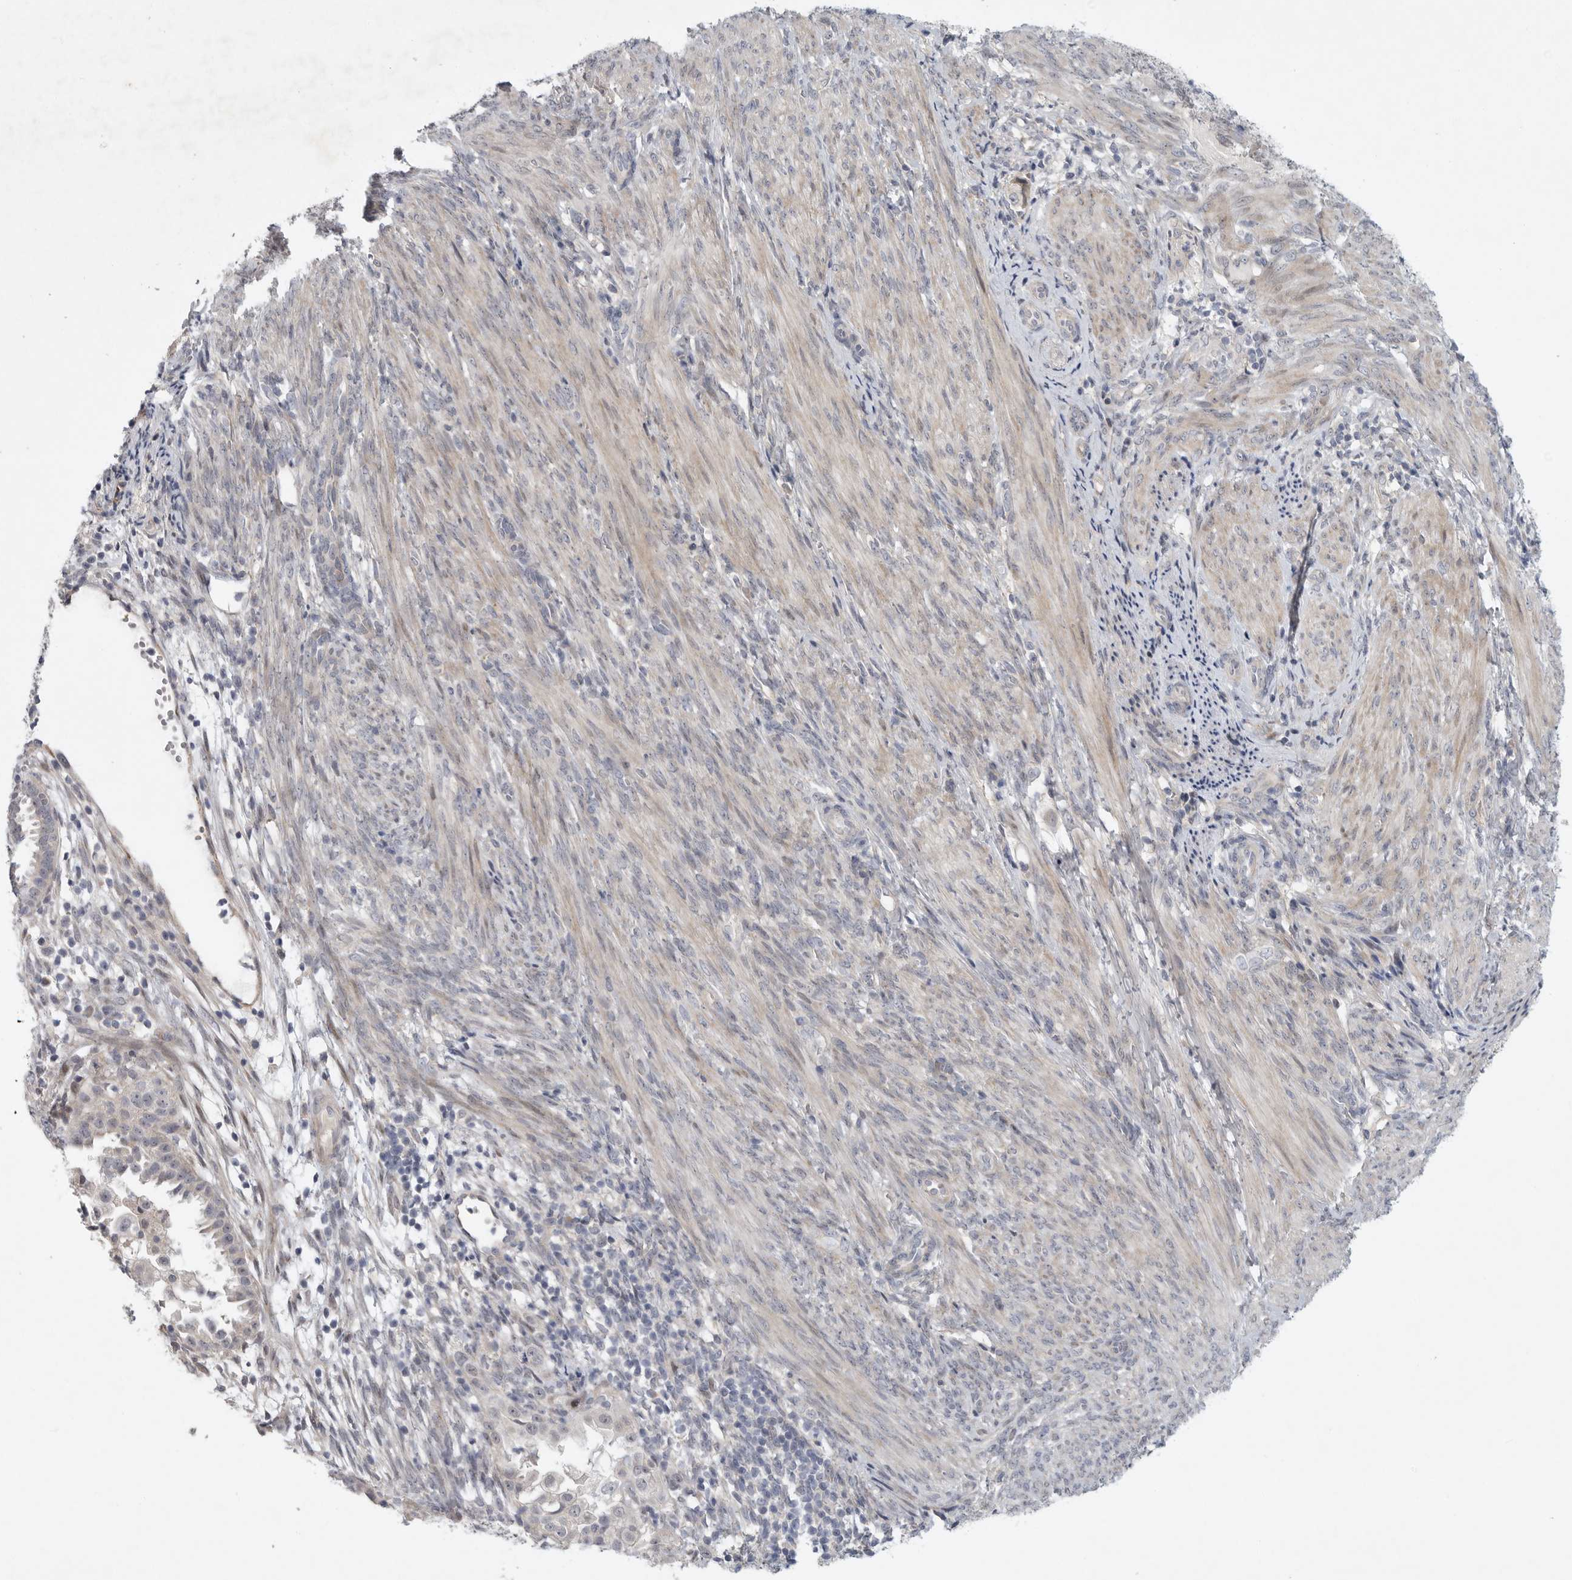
{"staining": {"intensity": "negative", "quantity": "none", "location": "none"}, "tissue": "endometrial cancer", "cell_type": "Tumor cells", "image_type": "cancer", "snomed": [{"axis": "morphology", "description": "Adenocarcinoma, NOS"}, {"axis": "topography", "description": "Endometrium"}], "caption": "Human endometrial cancer stained for a protein using immunohistochemistry reveals no expression in tumor cells.", "gene": "FBXO43", "patient": {"sex": "female", "age": 85}}